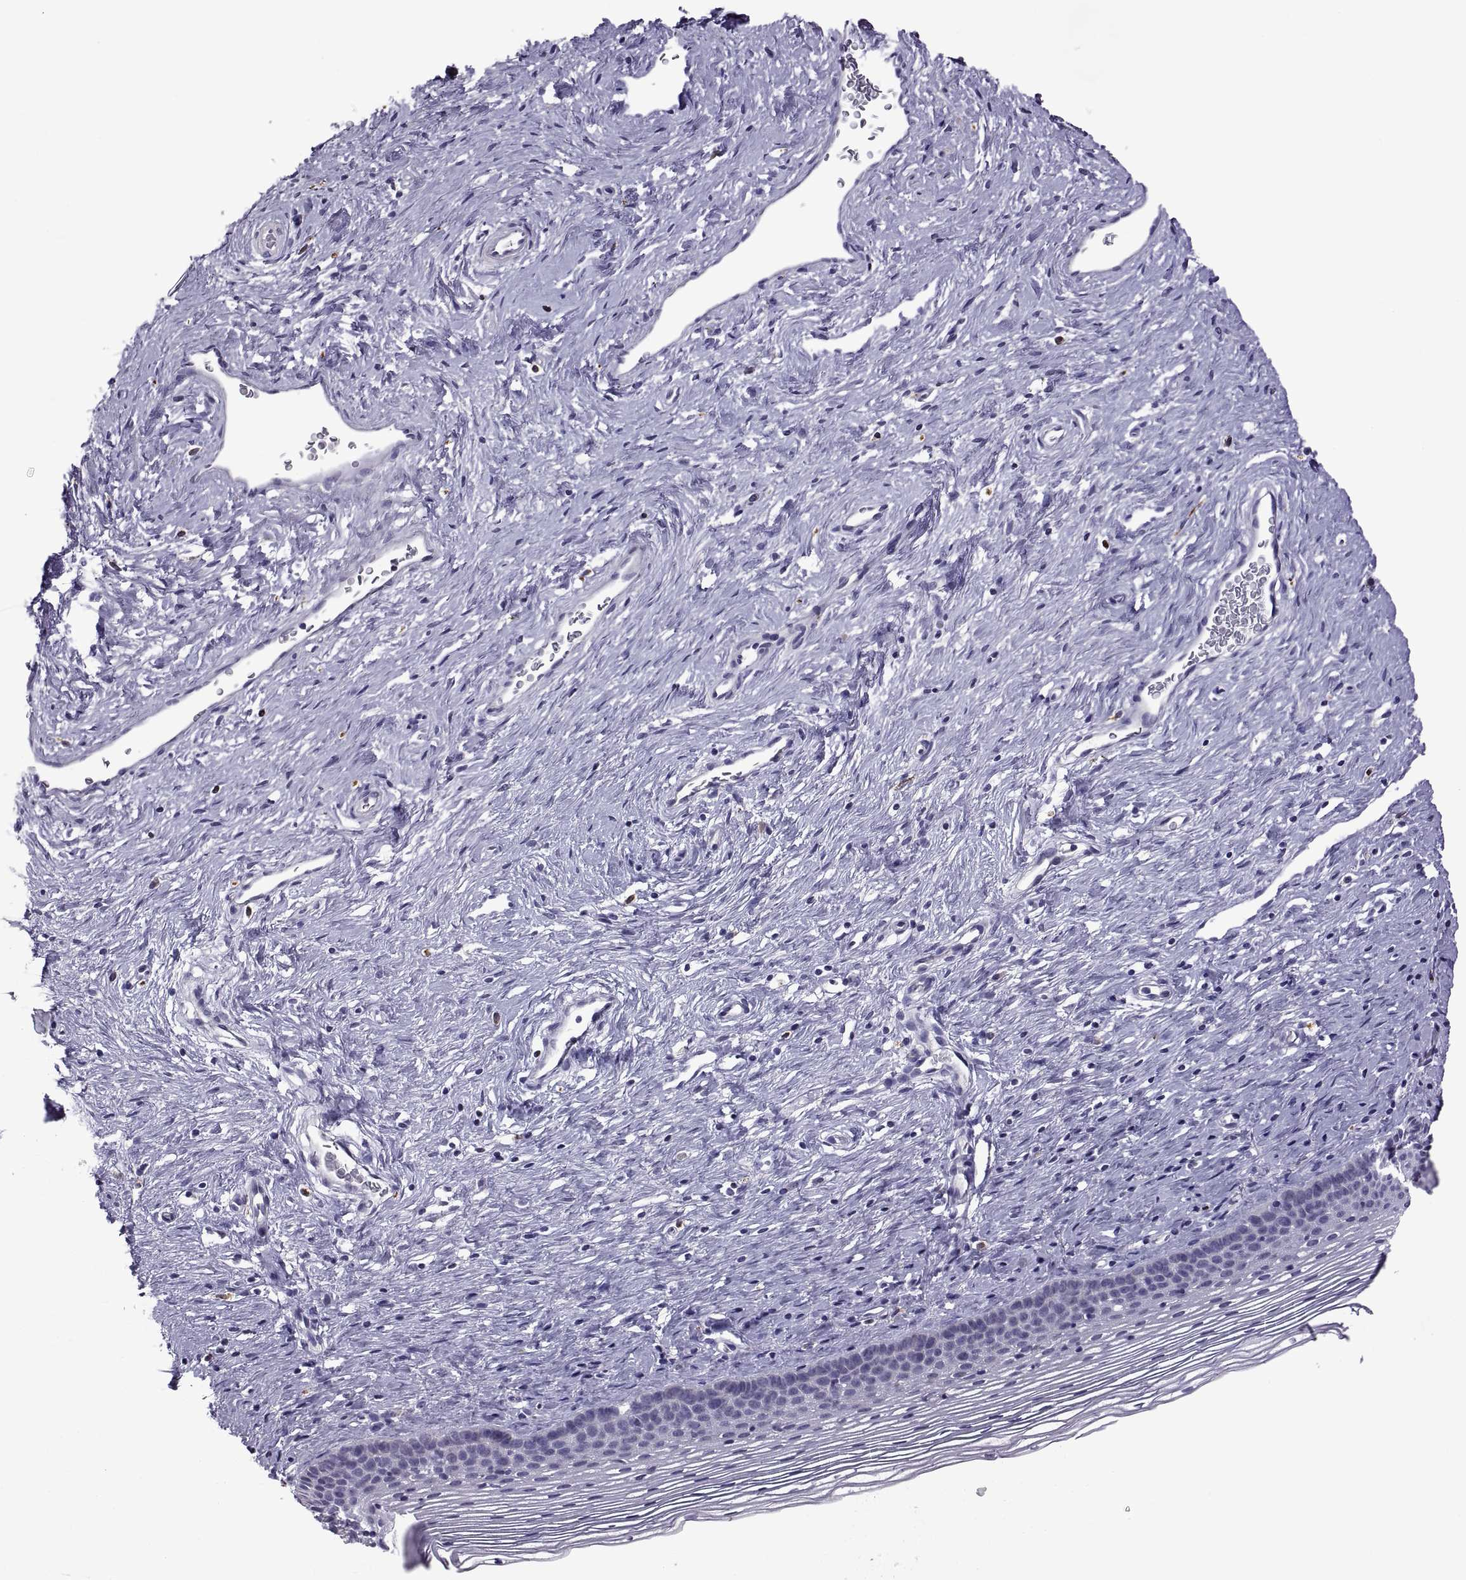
{"staining": {"intensity": "negative", "quantity": "none", "location": "none"}, "tissue": "cervix", "cell_type": "Glandular cells", "image_type": "normal", "snomed": [{"axis": "morphology", "description": "Normal tissue, NOS"}, {"axis": "topography", "description": "Cervix"}], "caption": "This is a micrograph of immunohistochemistry (IHC) staining of normal cervix, which shows no expression in glandular cells.", "gene": "MAGEB18", "patient": {"sex": "female", "age": 39}}